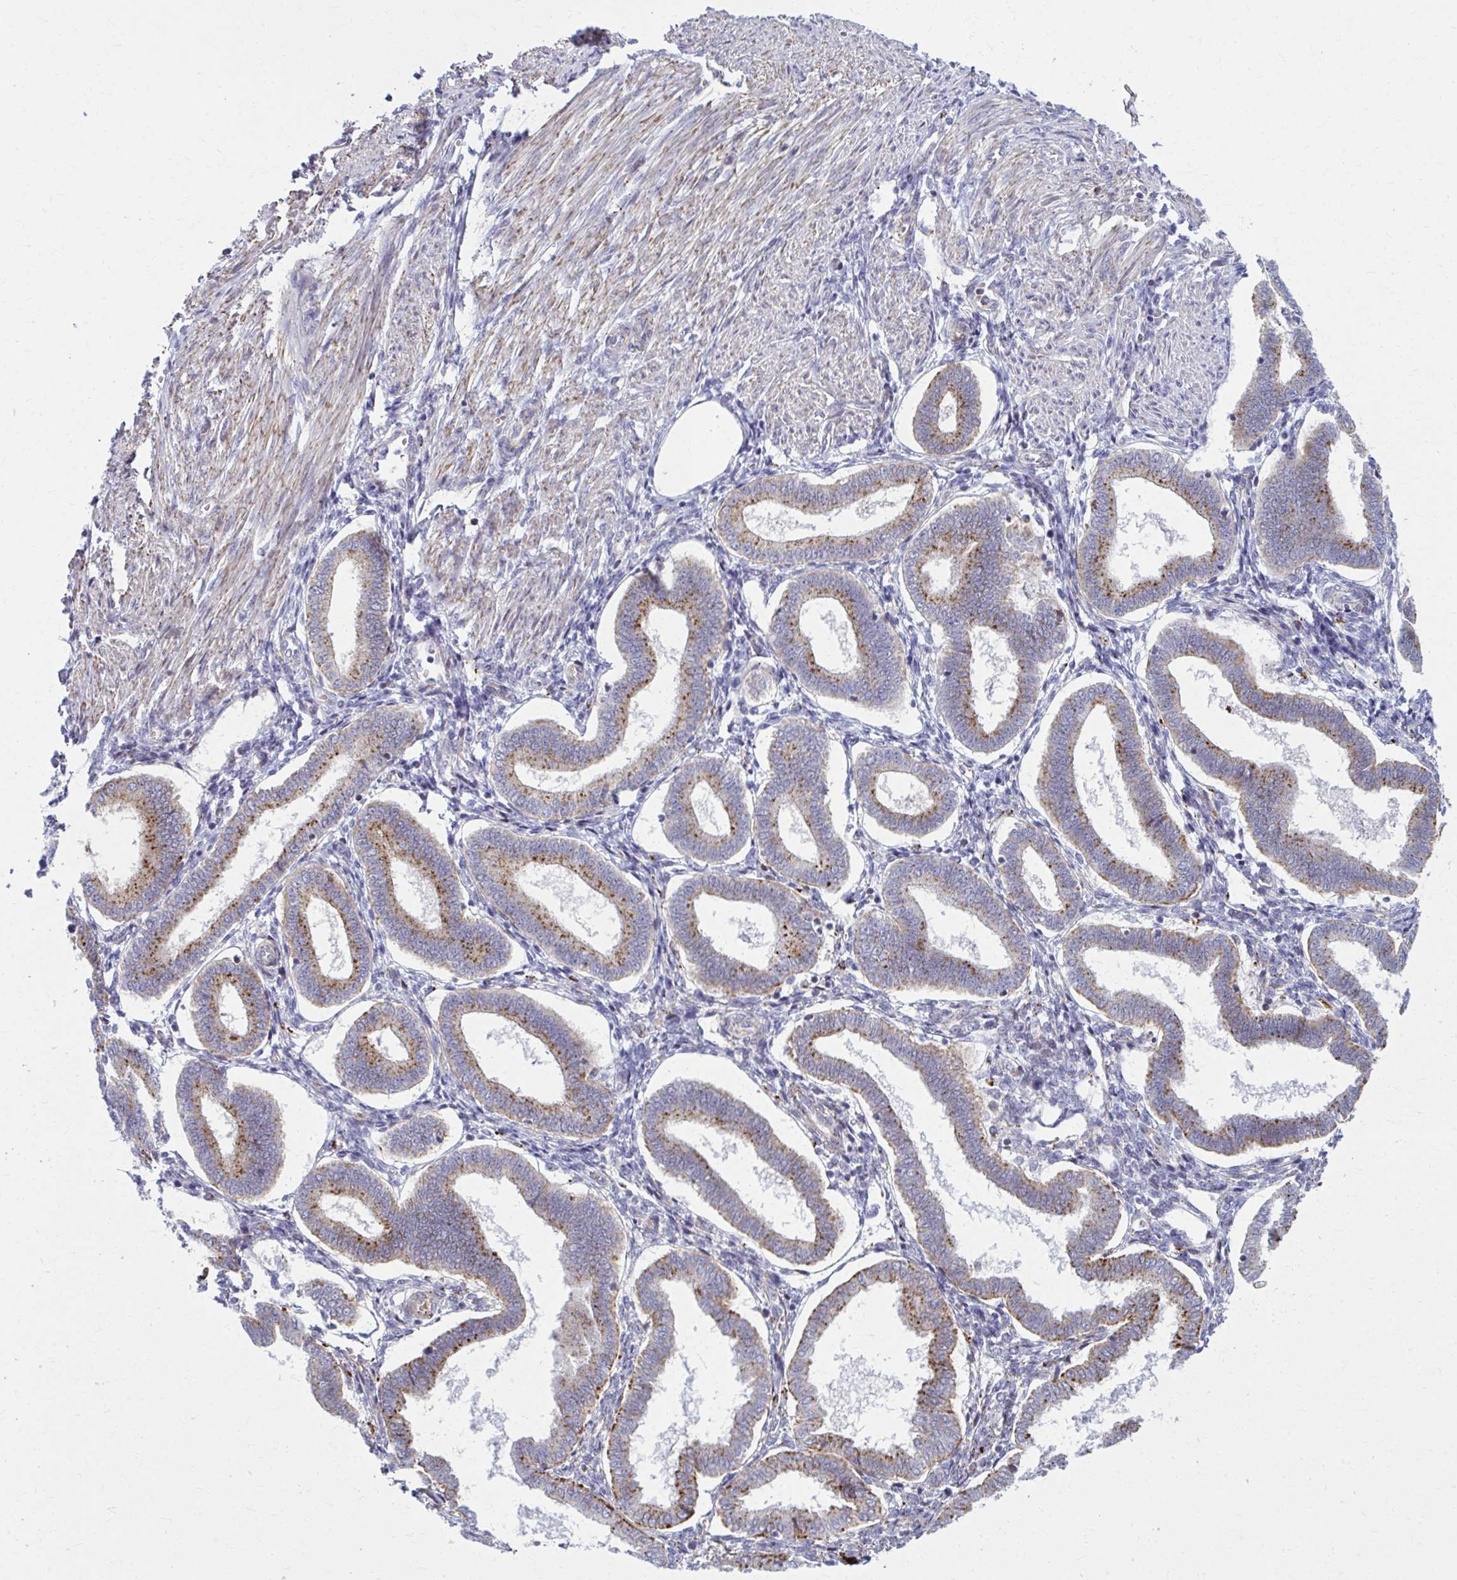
{"staining": {"intensity": "weak", "quantity": "<25%", "location": "cytoplasmic/membranous"}, "tissue": "endometrium", "cell_type": "Cells in endometrial stroma", "image_type": "normal", "snomed": [{"axis": "morphology", "description": "Normal tissue, NOS"}, {"axis": "topography", "description": "Endometrium"}], "caption": "Immunohistochemistry image of benign endometrium: human endometrium stained with DAB demonstrates no significant protein expression in cells in endometrial stroma.", "gene": "LRRC4B", "patient": {"sex": "female", "age": 24}}